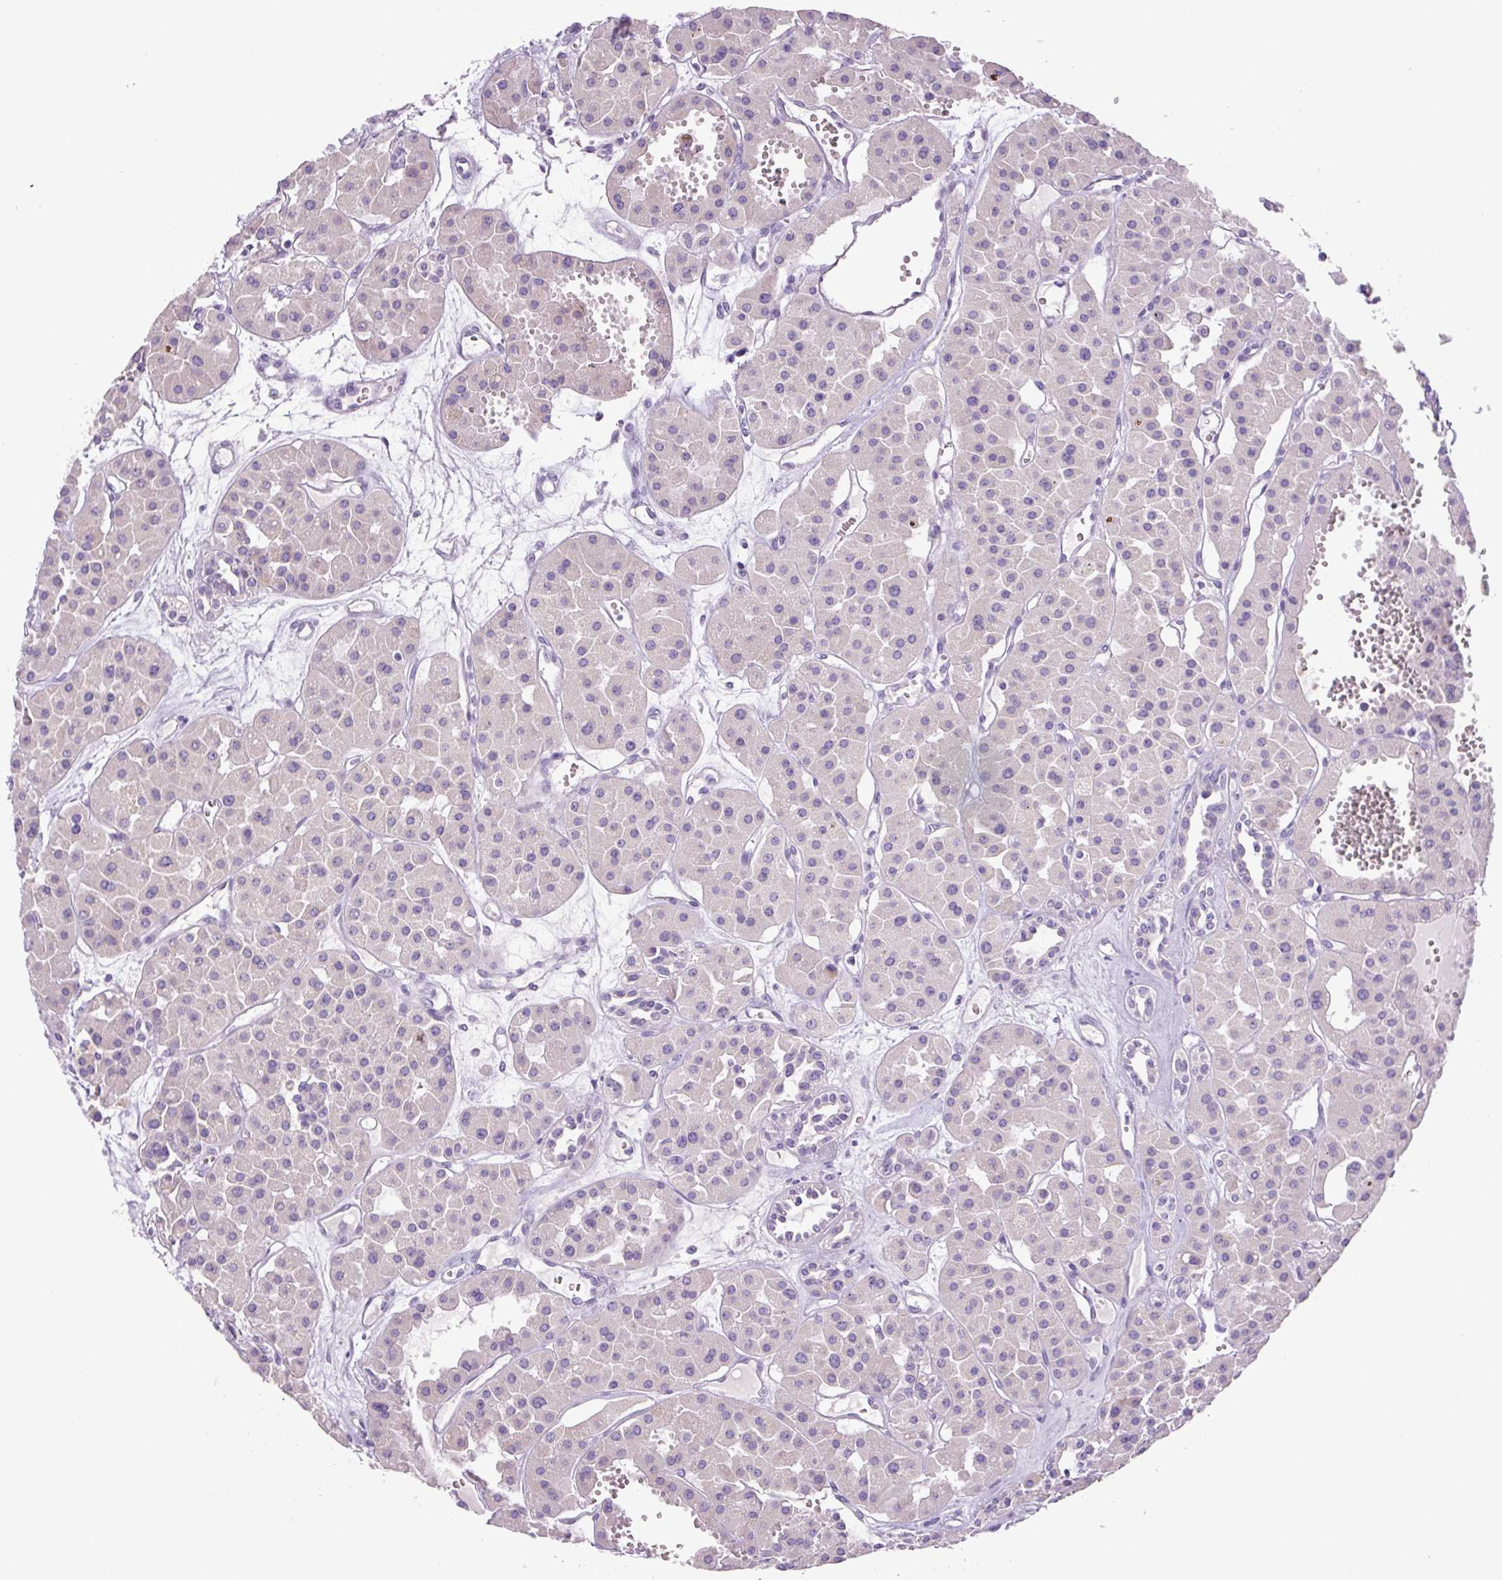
{"staining": {"intensity": "negative", "quantity": "none", "location": "none"}, "tissue": "renal cancer", "cell_type": "Tumor cells", "image_type": "cancer", "snomed": [{"axis": "morphology", "description": "Carcinoma, NOS"}, {"axis": "topography", "description": "Kidney"}], "caption": "An image of human carcinoma (renal) is negative for staining in tumor cells. Nuclei are stained in blue.", "gene": "CHGA", "patient": {"sex": "female", "age": 75}}